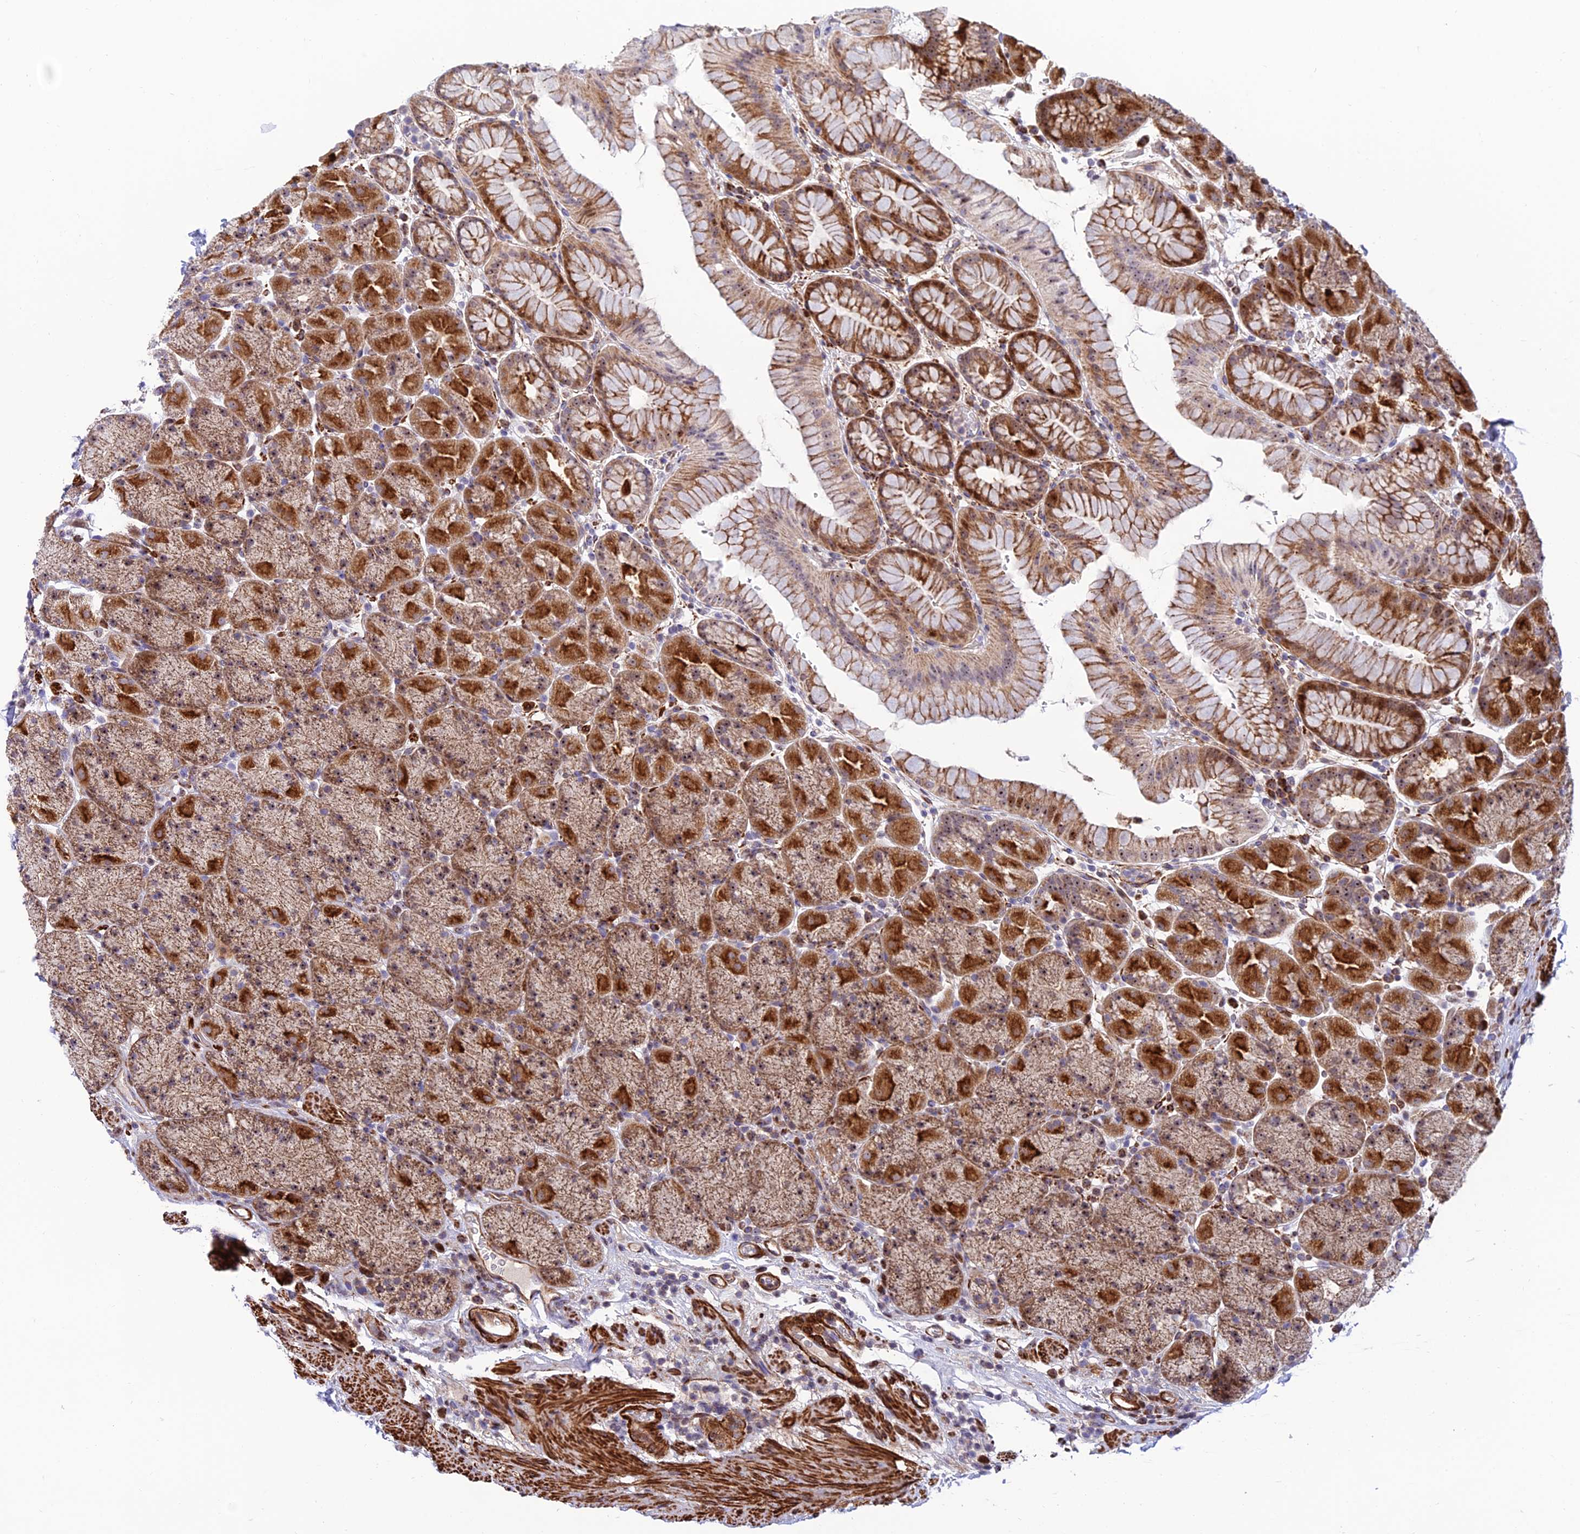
{"staining": {"intensity": "strong", "quantity": "25%-75%", "location": "cytoplasmic/membranous,nuclear"}, "tissue": "stomach", "cell_type": "Glandular cells", "image_type": "normal", "snomed": [{"axis": "morphology", "description": "Normal tissue, NOS"}, {"axis": "topography", "description": "Stomach, upper"}, {"axis": "topography", "description": "Stomach, lower"}], "caption": "A brown stain highlights strong cytoplasmic/membranous,nuclear staining of a protein in glandular cells of normal stomach.", "gene": "KBTBD7", "patient": {"sex": "male", "age": 67}}